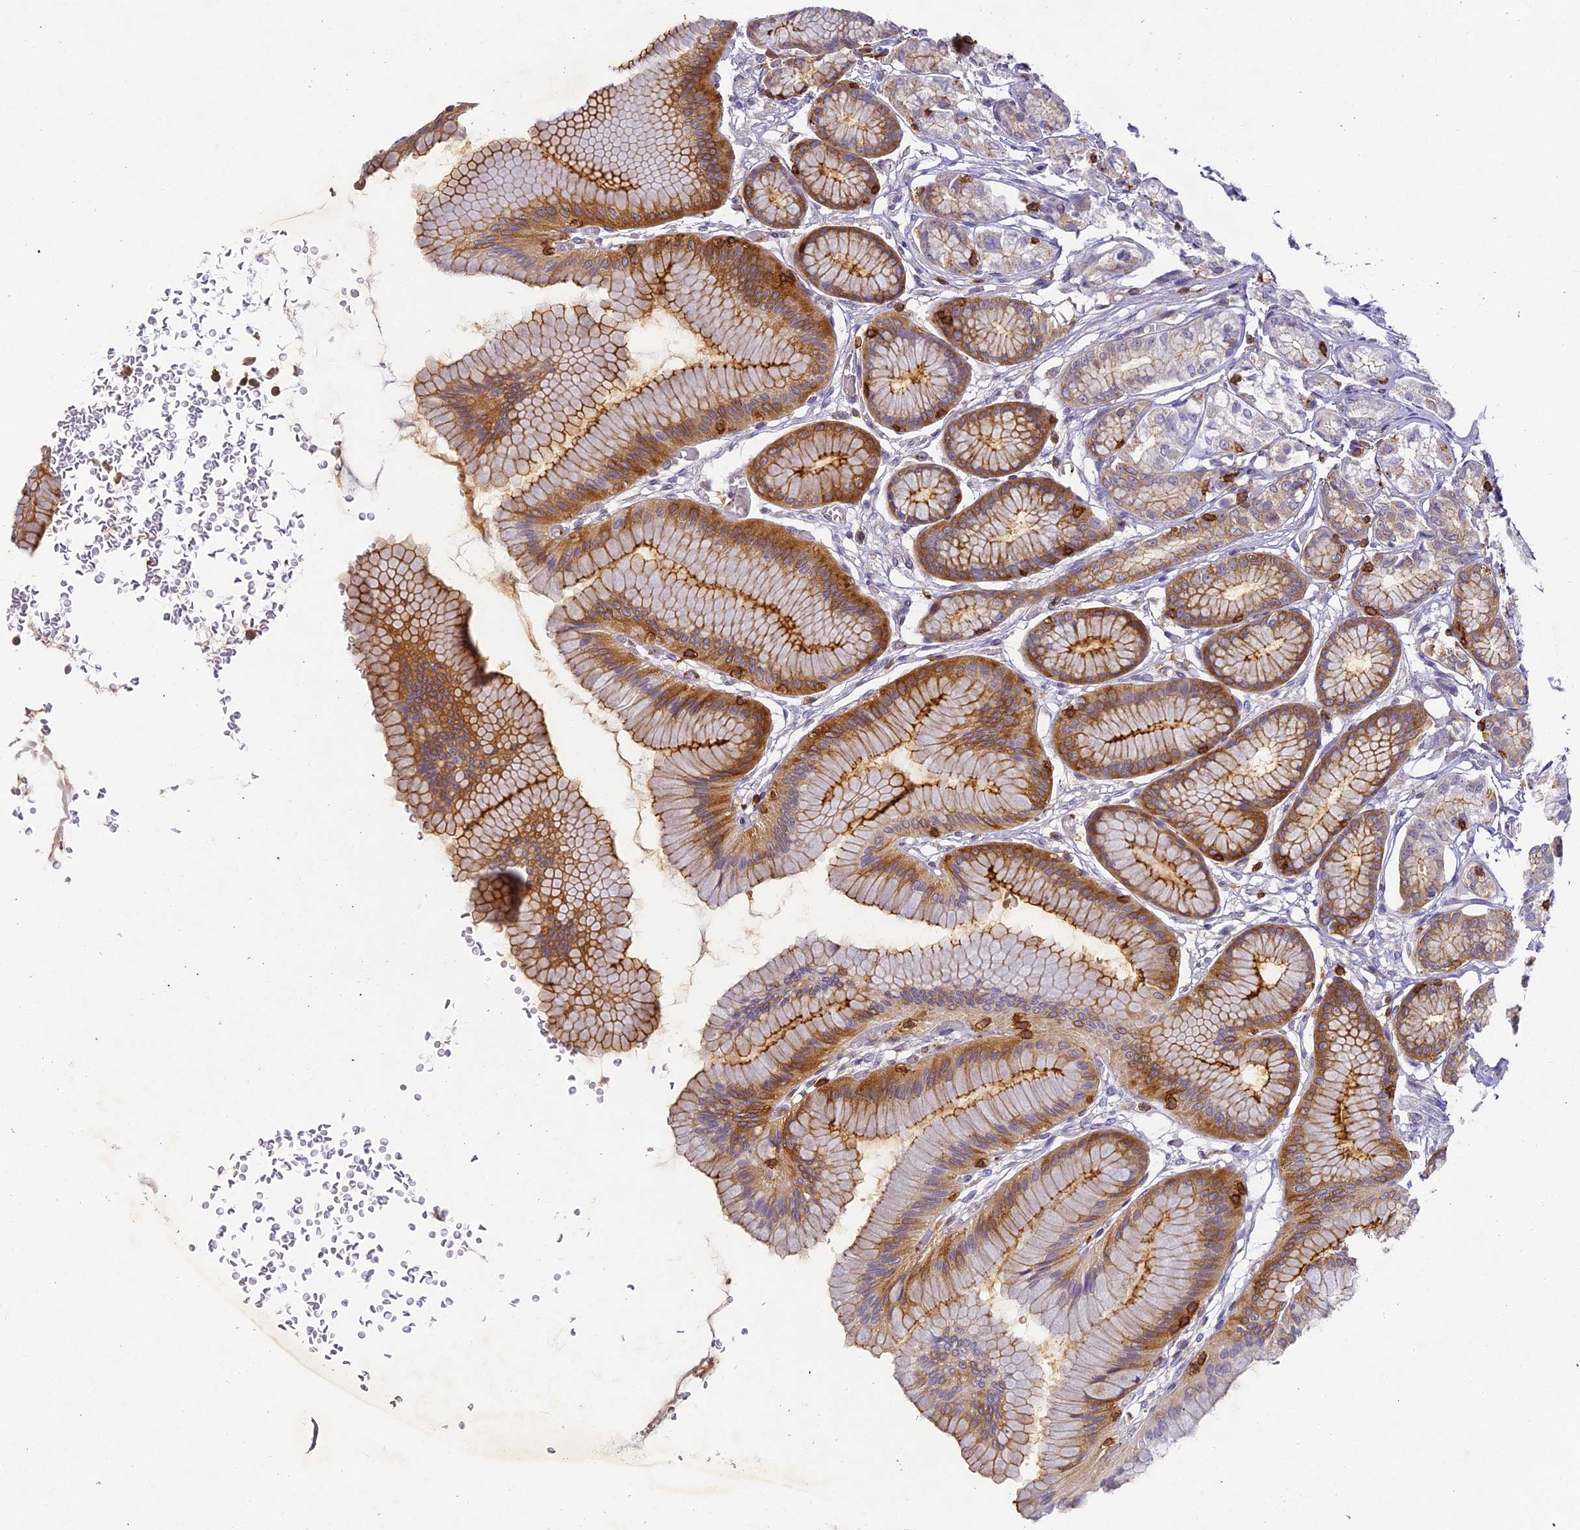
{"staining": {"intensity": "strong", "quantity": ">75%", "location": "cytoplasmic/membranous"}, "tissue": "stomach", "cell_type": "Glandular cells", "image_type": "normal", "snomed": [{"axis": "morphology", "description": "Normal tissue, NOS"}, {"axis": "morphology", "description": "Adenocarcinoma, NOS"}, {"axis": "morphology", "description": "Adenocarcinoma, High grade"}, {"axis": "topography", "description": "Stomach, upper"}, {"axis": "topography", "description": "Stomach"}], "caption": "DAB (3,3'-diaminobenzidine) immunohistochemical staining of unremarkable human stomach exhibits strong cytoplasmic/membranous protein expression in approximately >75% of glandular cells.", "gene": "FYB1", "patient": {"sex": "female", "age": 65}}